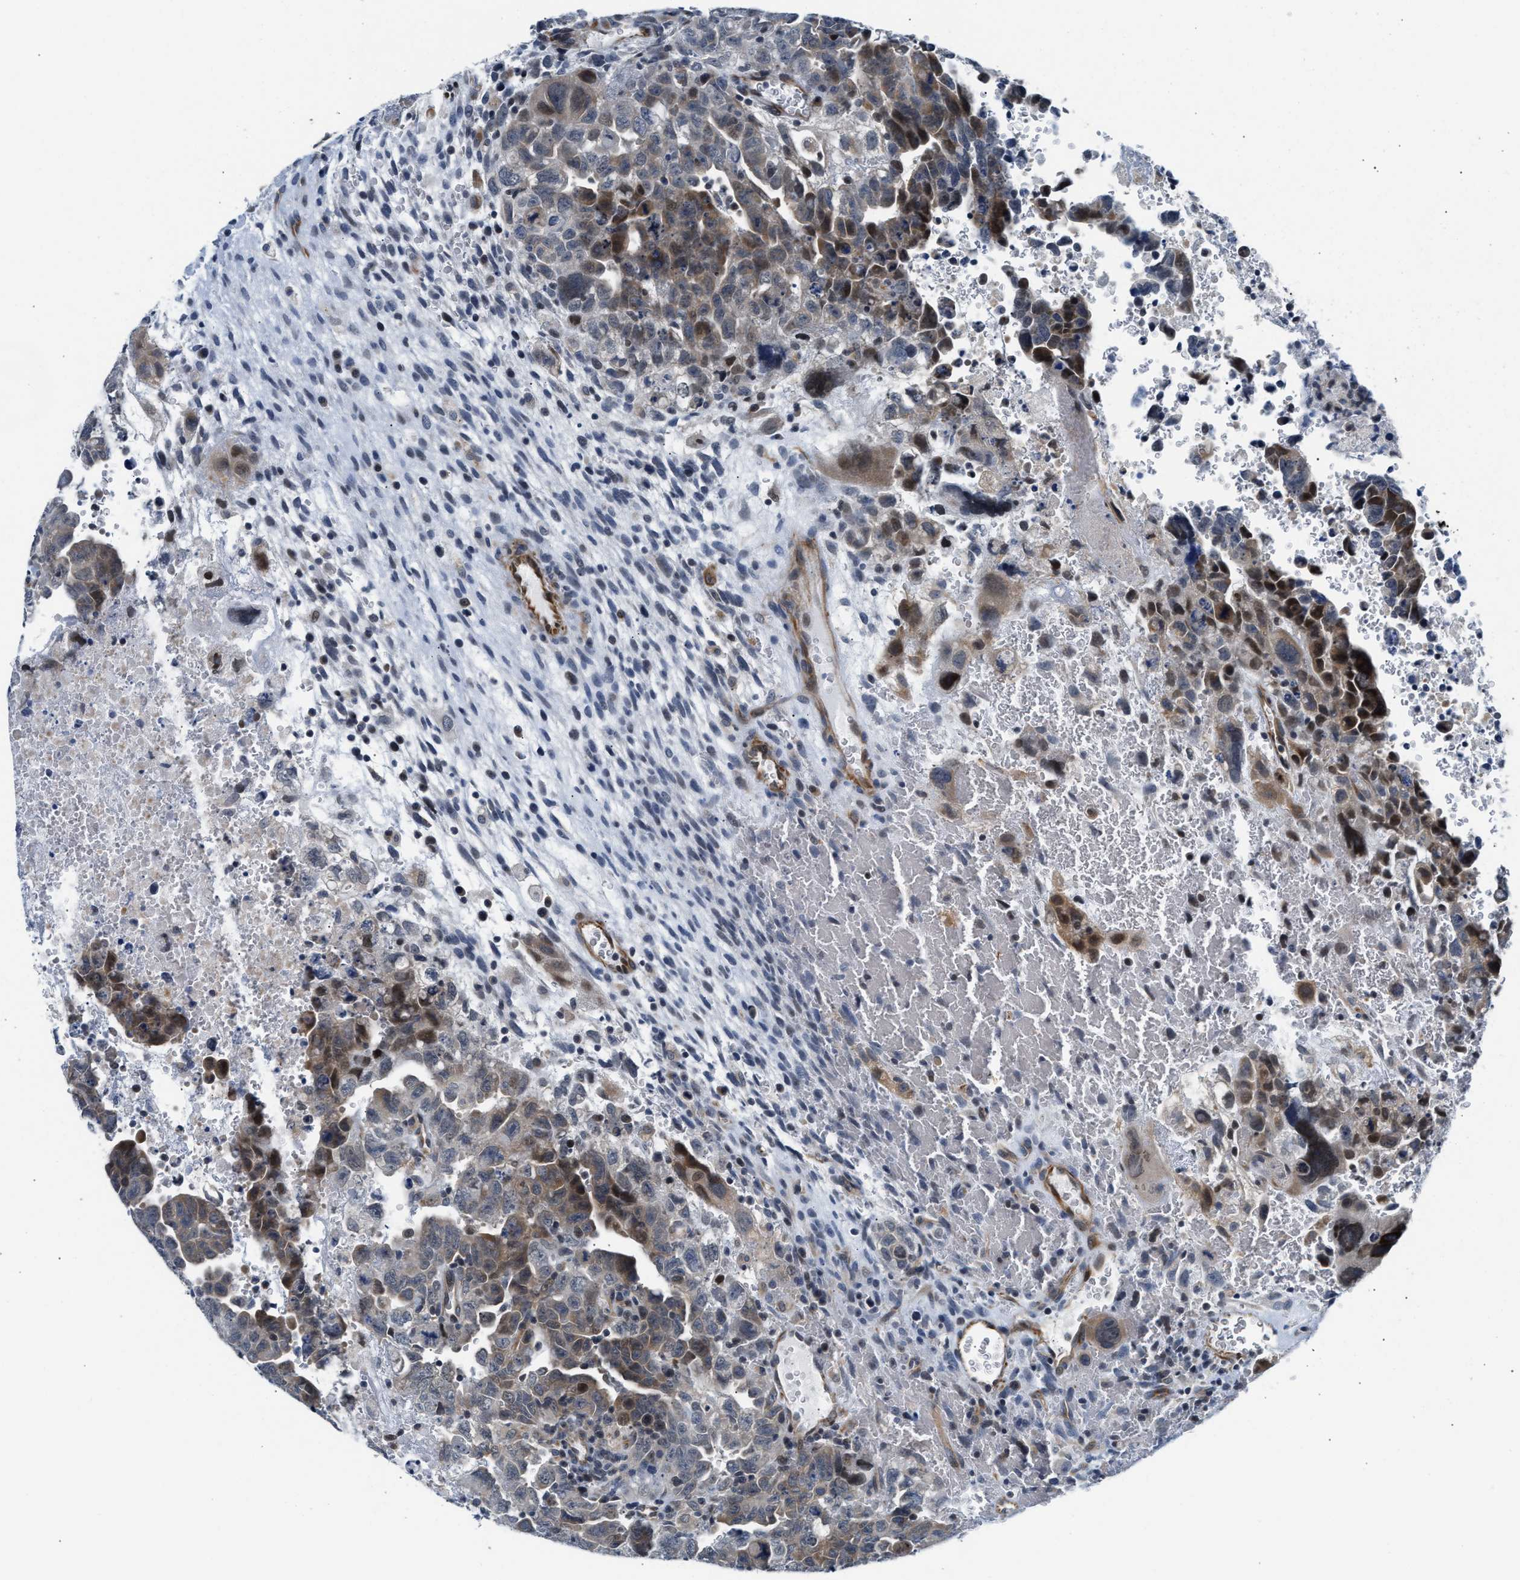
{"staining": {"intensity": "moderate", "quantity": ">75%", "location": "cytoplasmic/membranous"}, "tissue": "testis cancer", "cell_type": "Tumor cells", "image_type": "cancer", "snomed": [{"axis": "morphology", "description": "Carcinoma, Embryonal, NOS"}, {"axis": "topography", "description": "Testis"}], "caption": "High-magnification brightfield microscopy of embryonal carcinoma (testis) stained with DAB (3,3'-diaminobenzidine) (brown) and counterstained with hematoxylin (blue). tumor cells exhibit moderate cytoplasmic/membranous staining is identified in approximately>75% of cells.", "gene": "PPM1H", "patient": {"sex": "male", "age": 28}}